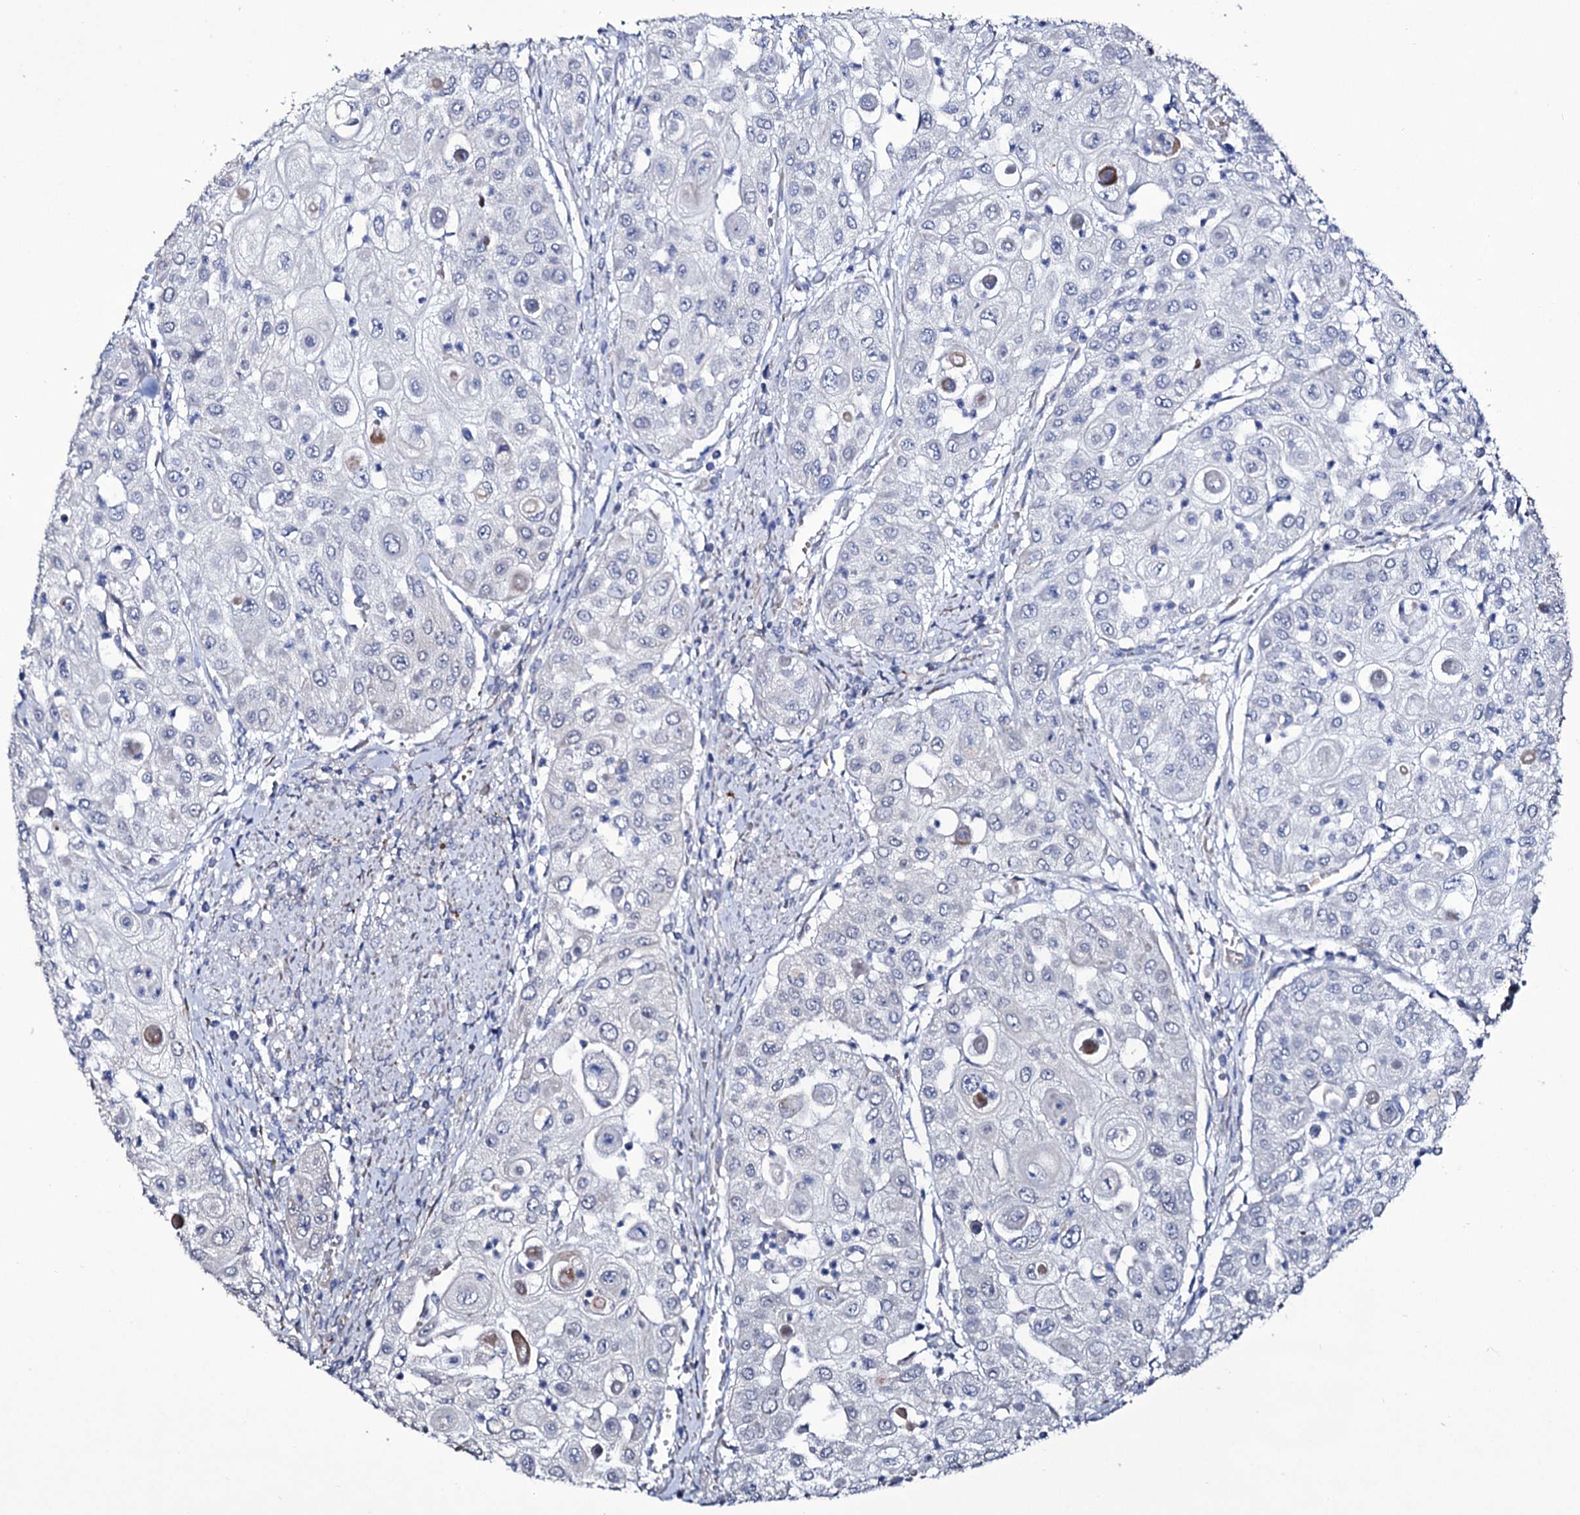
{"staining": {"intensity": "negative", "quantity": "none", "location": "none"}, "tissue": "urothelial cancer", "cell_type": "Tumor cells", "image_type": "cancer", "snomed": [{"axis": "morphology", "description": "Urothelial carcinoma, High grade"}, {"axis": "topography", "description": "Urinary bladder"}], "caption": "Urothelial carcinoma (high-grade) was stained to show a protein in brown. There is no significant expression in tumor cells.", "gene": "TUBGCP5", "patient": {"sex": "female", "age": 79}}